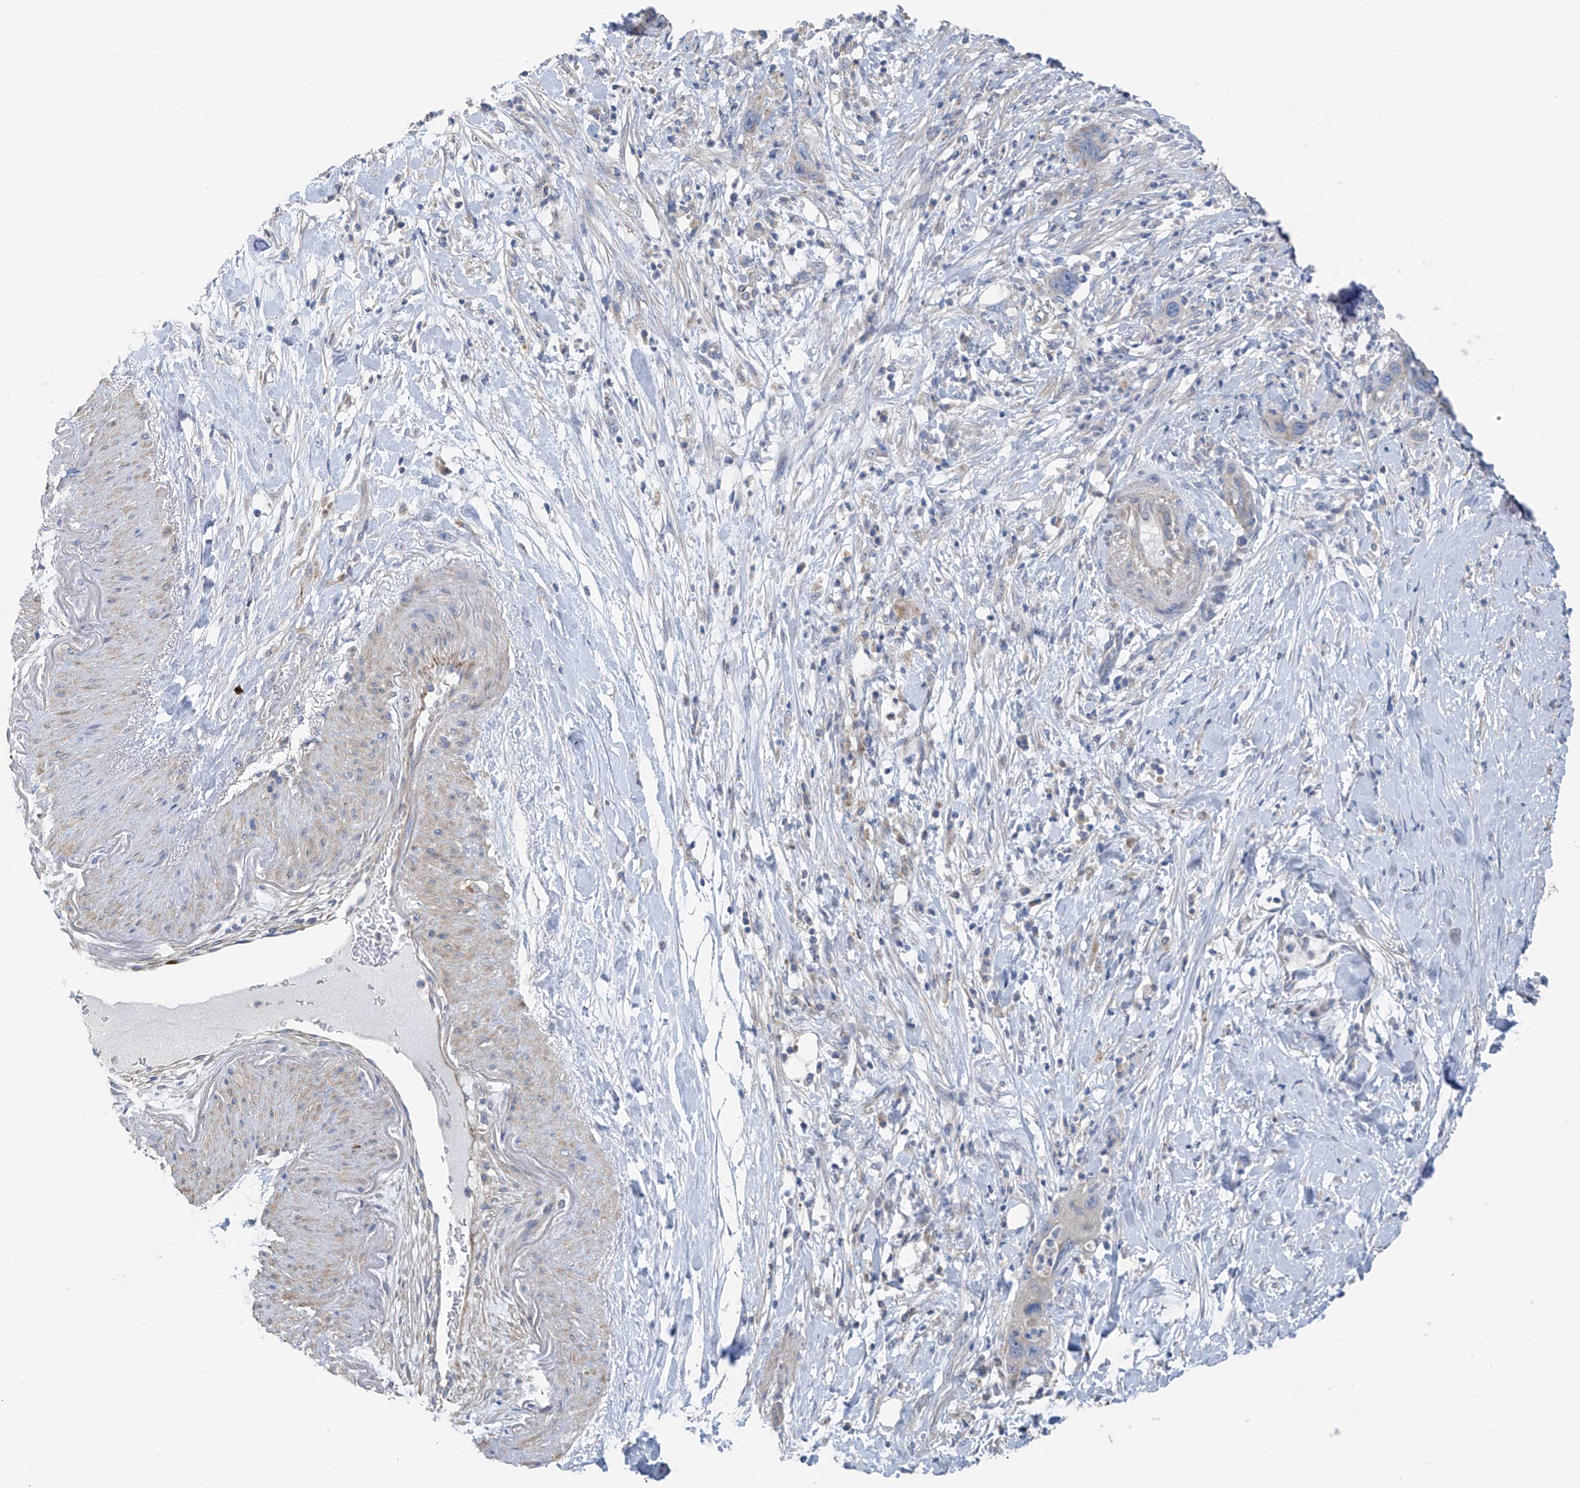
{"staining": {"intensity": "negative", "quantity": "none", "location": "none"}, "tissue": "pancreatic cancer", "cell_type": "Tumor cells", "image_type": "cancer", "snomed": [{"axis": "morphology", "description": "Adenocarcinoma, NOS"}, {"axis": "topography", "description": "Pancreas"}], "caption": "An image of human adenocarcinoma (pancreatic) is negative for staining in tumor cells.", "gene": "SYN3", "patient": {"sex": "female", "age": 71}}